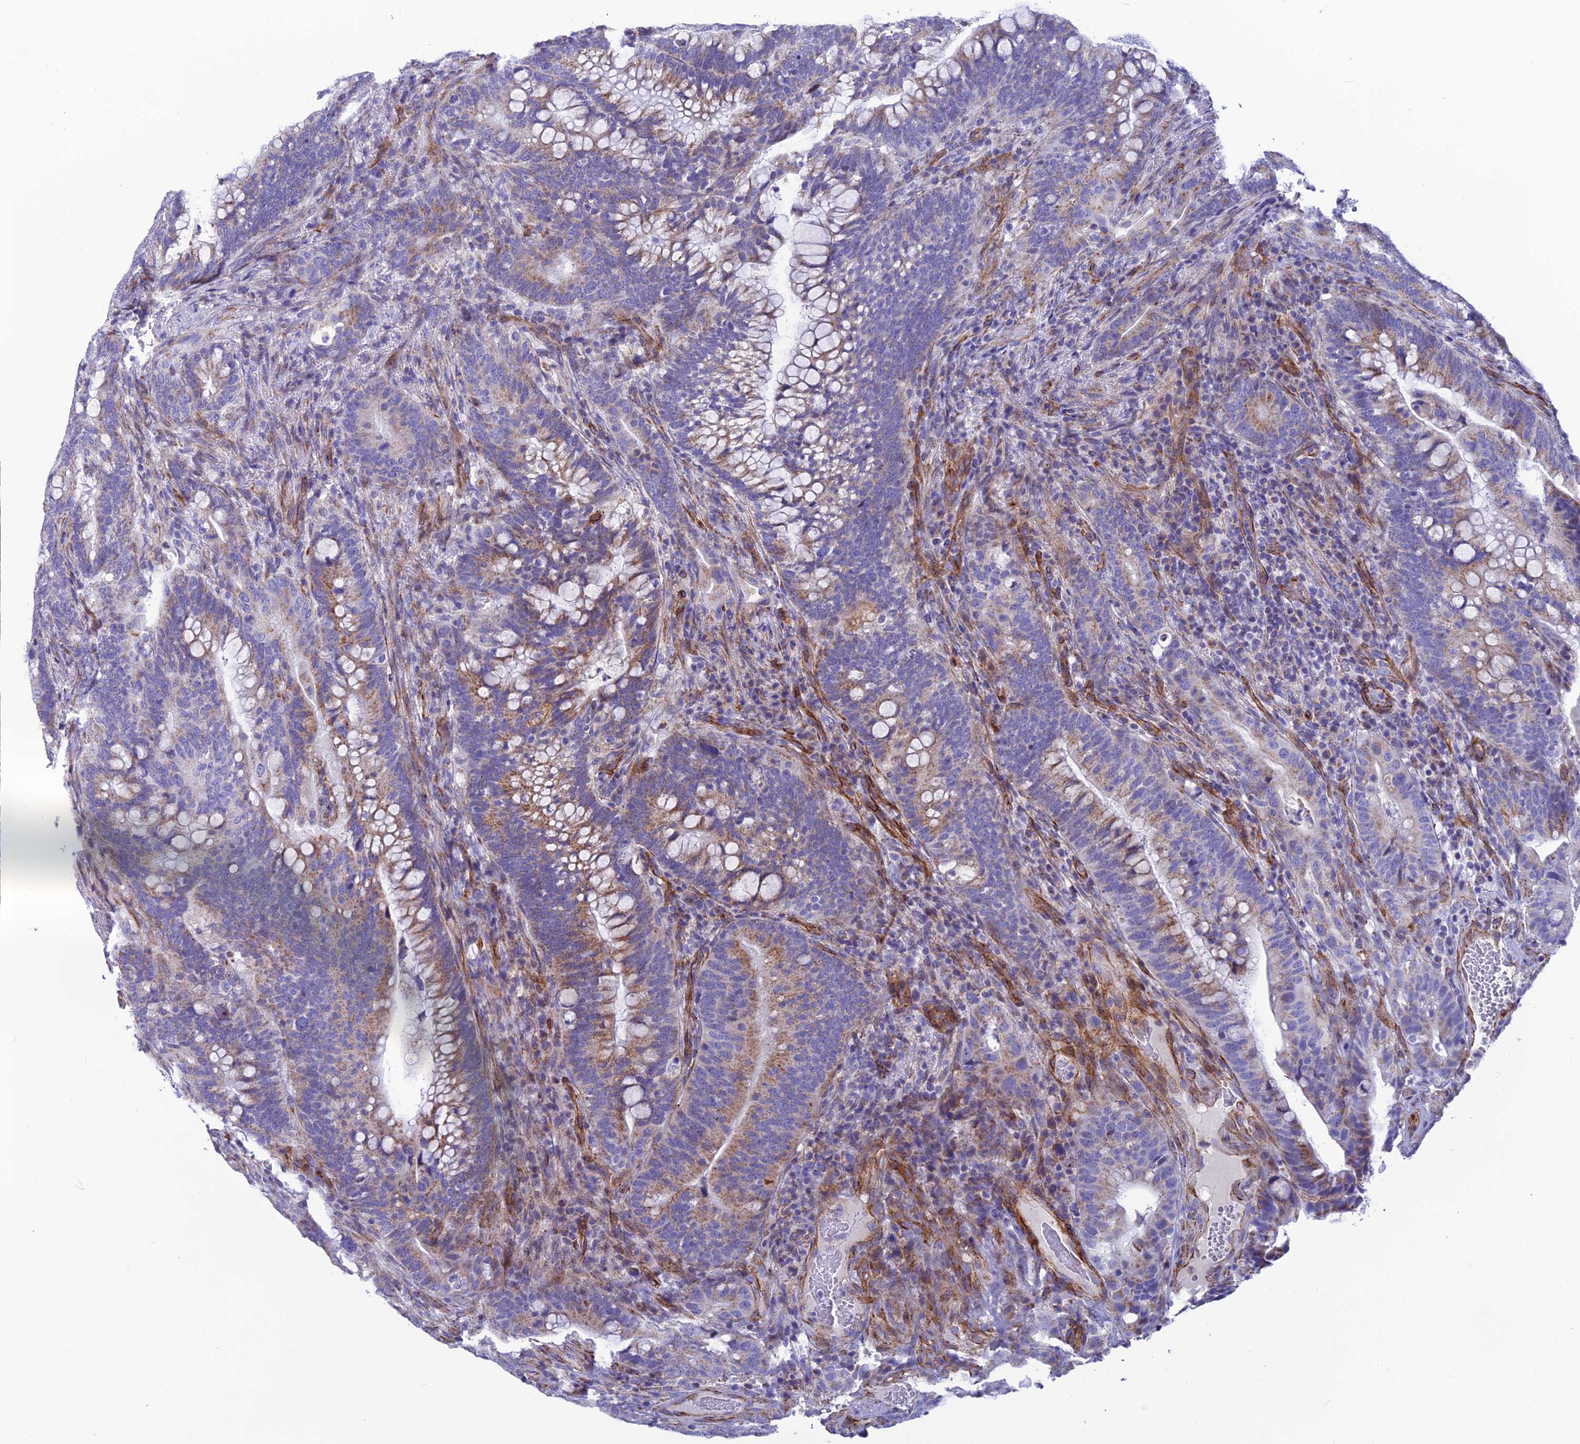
{"staining": {"intensity": "moderate", "quantity": "25%-75%", "location": "cytoplasmic/membranous"}, "tissue": "colorectal cancer", "cell_type": "Tumor cells", "image_type": "cancer", "snomed": [{"axis": "morphology", "description": "Adenocarcinoma, NOS"}, {"axis": "topography", "description": "Colon"}], "caption": "An immunohistochemistry histopathology image of neoplastic tissue is shown. Protein staining in brown shows moderate cytoplasmic/membranous positivity in colorectal cancer within tumor cells.", "gene": "POMGNT1", "patient": {"sex": "female", "age": 66}}